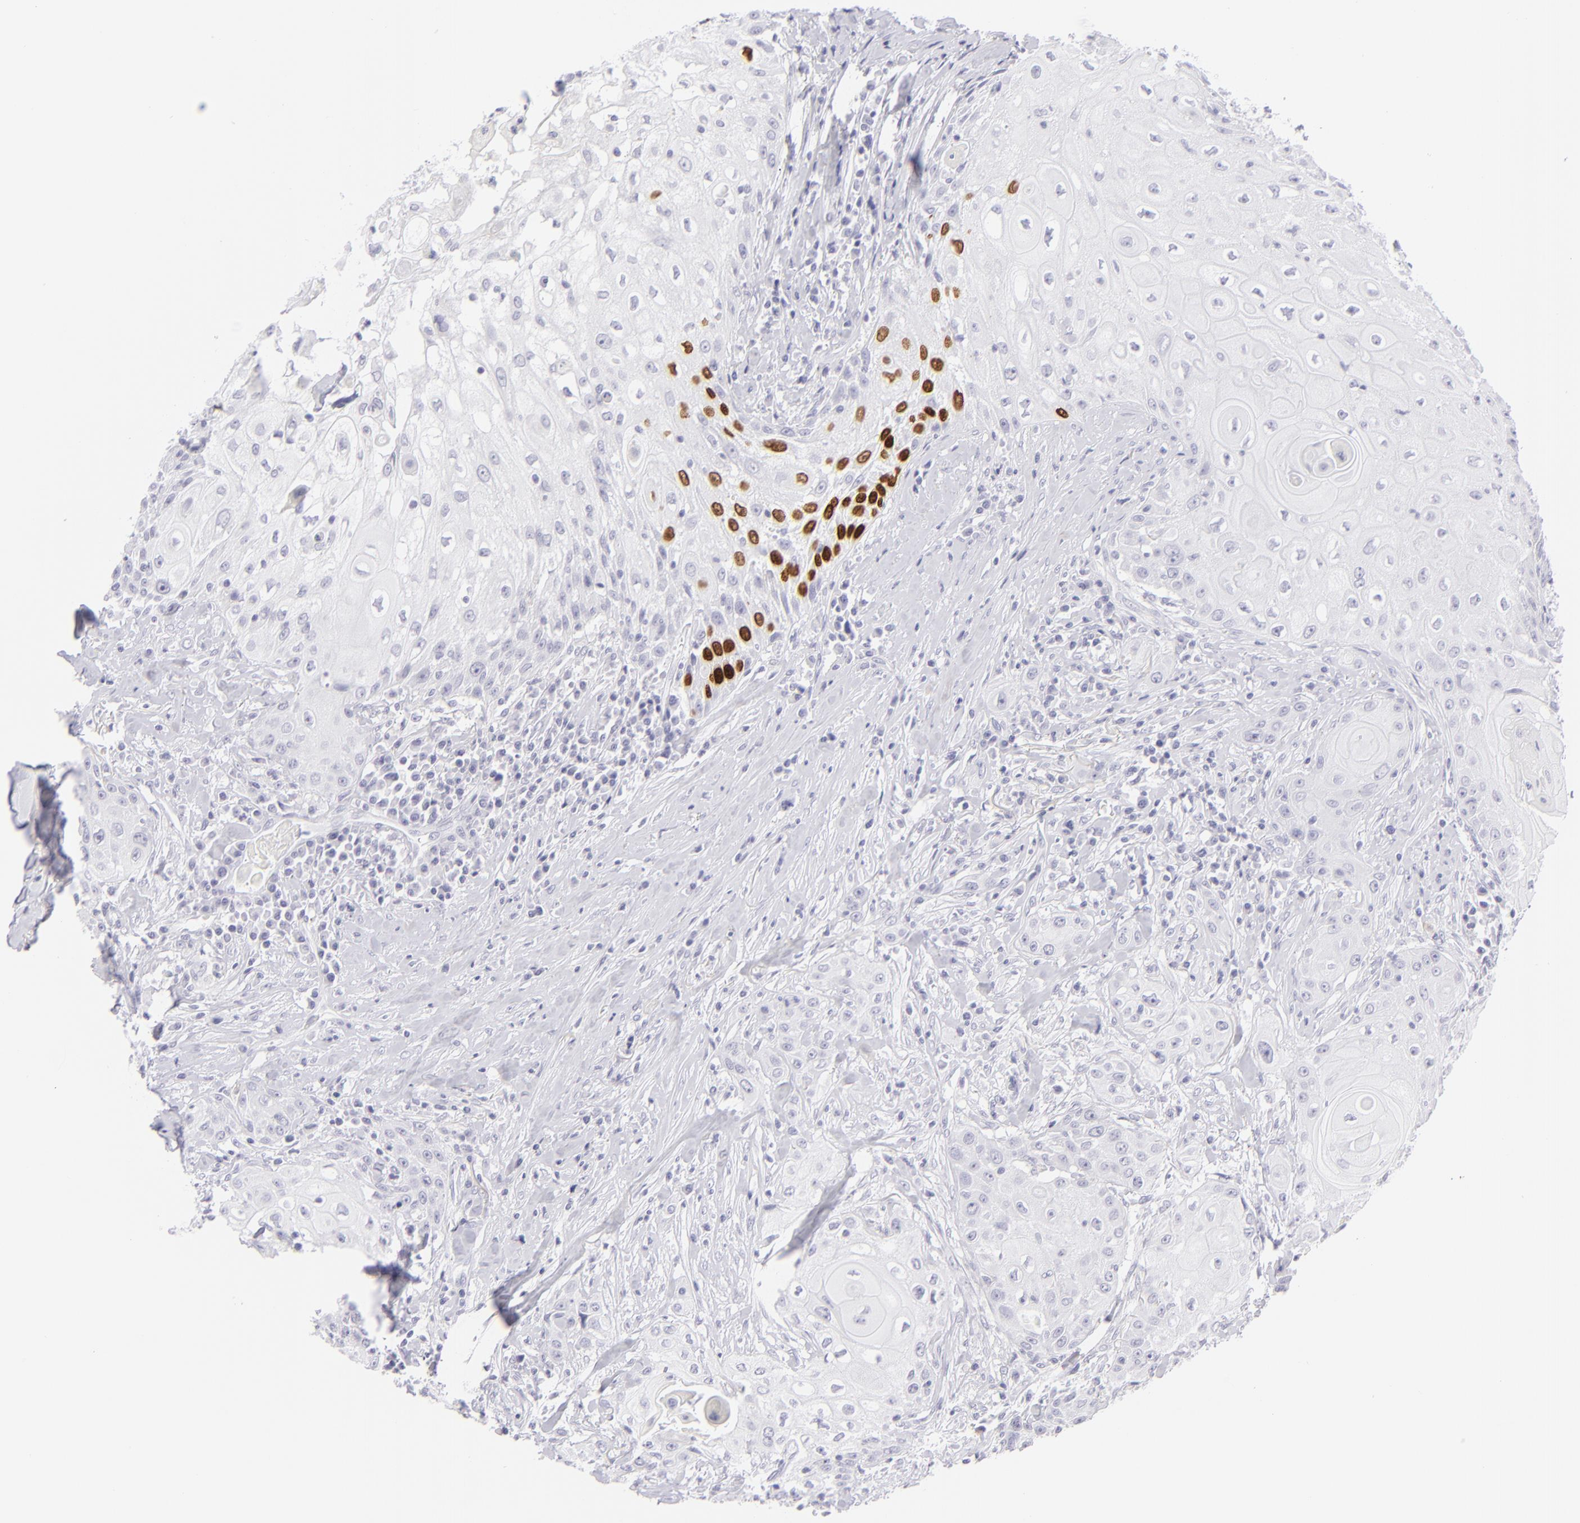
{"staining": {"intensity": "strong", "quantity": "<25%", "location": "nuclear"}, "tissue": "head and neck cancer", "cell_type": "Tumor cells", "image_type": "cancer", "snomed": [{"axis": "morphology", "description": "Squamous cell carcinoma, NOS"}, {"axis": "topography", "description": "Oral tissue"}, {"axis": "topography", "description": "Head-Neck"}], "caption": "Head and neck squamous cell carcinoma was stained to show a protein in brown. There is medium levels of strong nuclear positivity in approximately <25% of tumor cells.", "gene": "FCER2", "patient": {"sex": "female", "age": 82}}